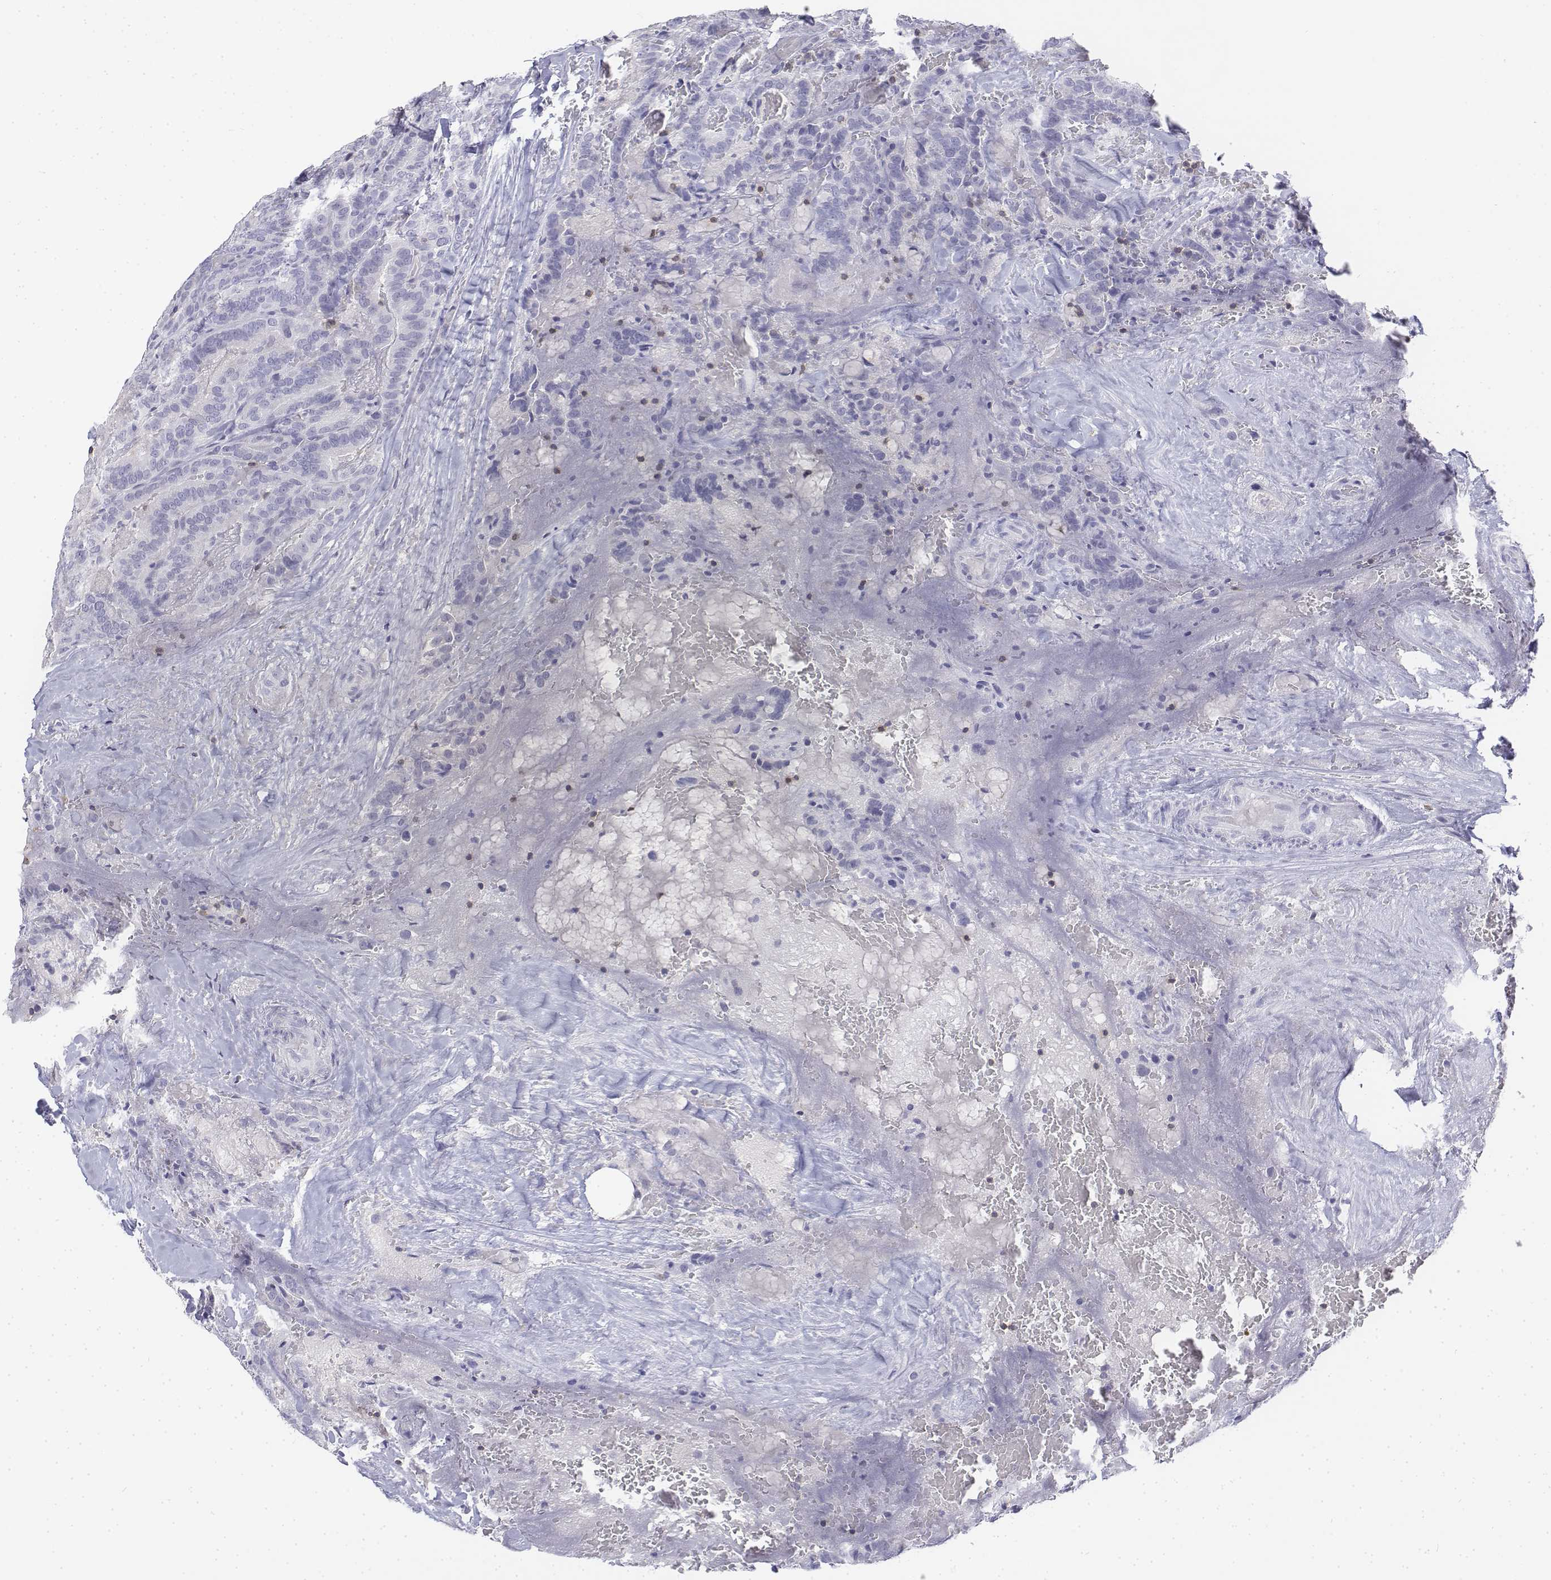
{"staining": {"intensity": "negative", "quantity": "none", "location": "none"}, "tissue": "thyroid cancer", "cell_type": "Tumor cells", "image_type": "cancer", "snomed": [{"axis": "morphology", "description": "Papillary adenocarcinoma, NOS"}, {"axis": "topography", "description": "Thyroid gland"}], "caption": "DAB immunohistochemical staining of human thyroid cancer (papillary adenocarcinoma) exhibits no significant positivity in tumor cells. (DAB IHC with hematoxylin counter stain).", "gene": "CD3E", "patient": {"sex": "male", "age": 61}}